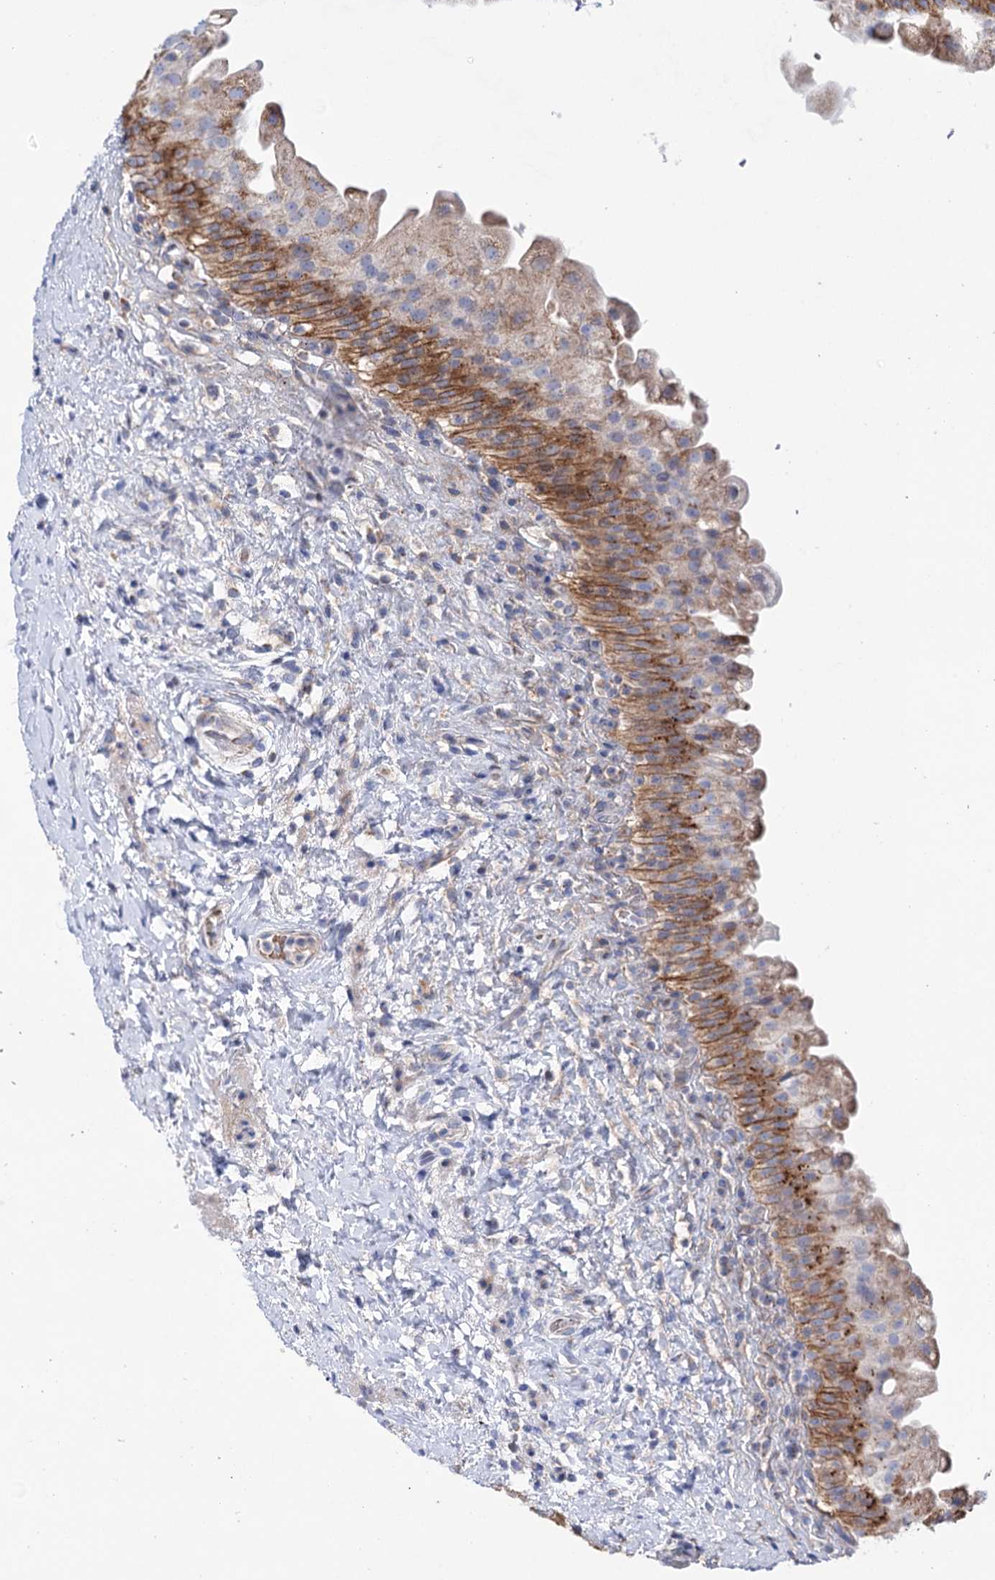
{"staining": {"intensity": "strong", "quantity": "25%-75%", "location": "cytoplasmic/membranous"}, "tissue": "urinary bladder", "cell_type": "Urothelial cells", "image_type": "normal", "snomed": [{"axis": "morphology", "description": "Normal tissue, NOS"}, {"axis": "topography", "description": "Urinary bladder"}], "caption": "Immunohistochemical staining of normal human urinary bladder reveals high levels of strong cytoplasmic/membranous positivity in approximately 25%-75% of urothelial cells. The staining was performed using DAB (3,3'-diaminobenzidine) to visualize the protein expression in brown, while the nuclei were stained in blue with hematoxylin (Magnification: 20x).", "gene": "YARS2", "patient": {"sex": "female", "age": 27}}